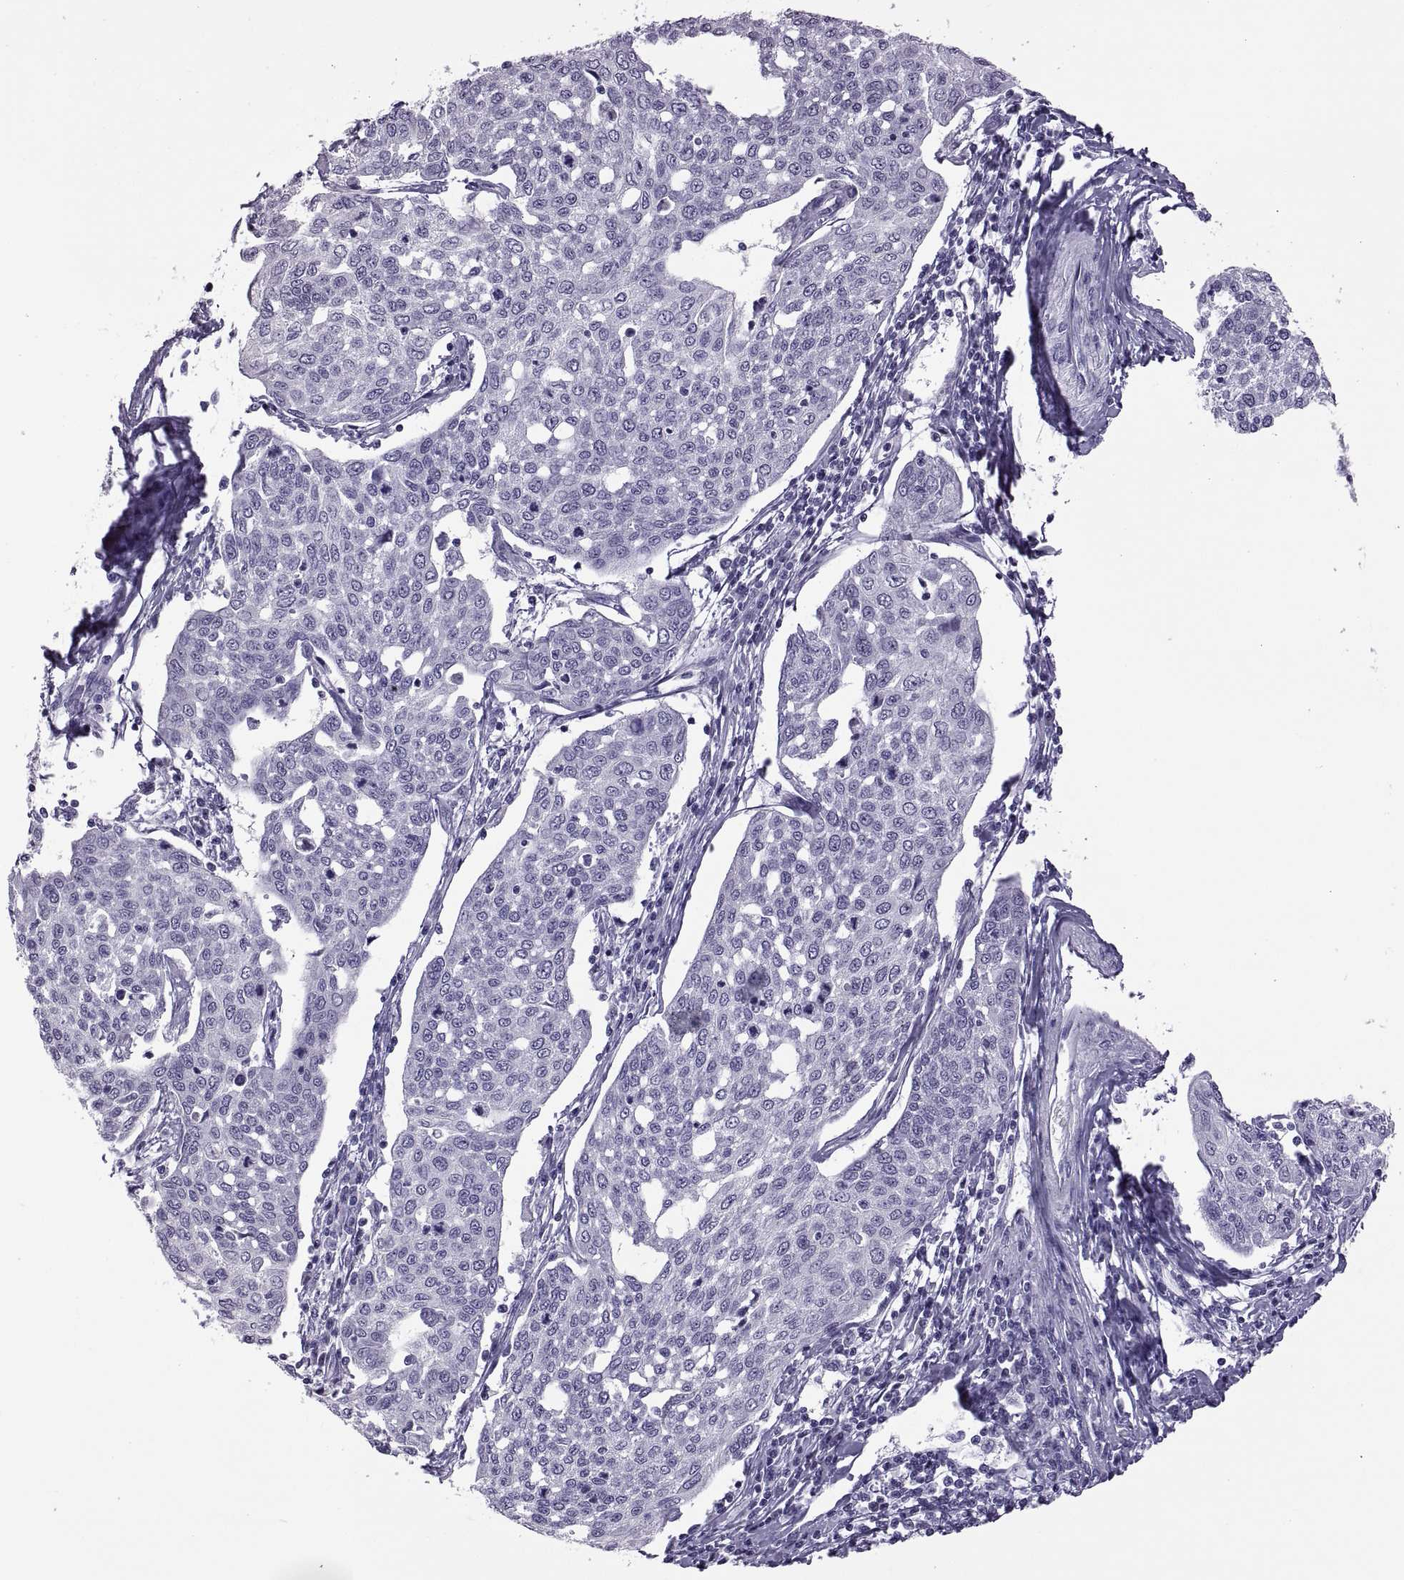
{"staining": {"intensity": "negative", "quantity": "none", "location": "none"}, "tissue": "cervical cancer", "cell_type": "Tumor cells", "image_type": "cancer", "snomed": [{"axis": "morphology", "description": "Squamous cell carcinoma, NOS"}, {"axis": "topography", "description": "Cervix"}], "caption": "Human cervical squamous cell carcinoma stained for a protein using immunohistochemistry (IHC) reveals no staining in tumor cells.", "gene": "RDM1", "patient": {"sex": "female", "age": 34}}